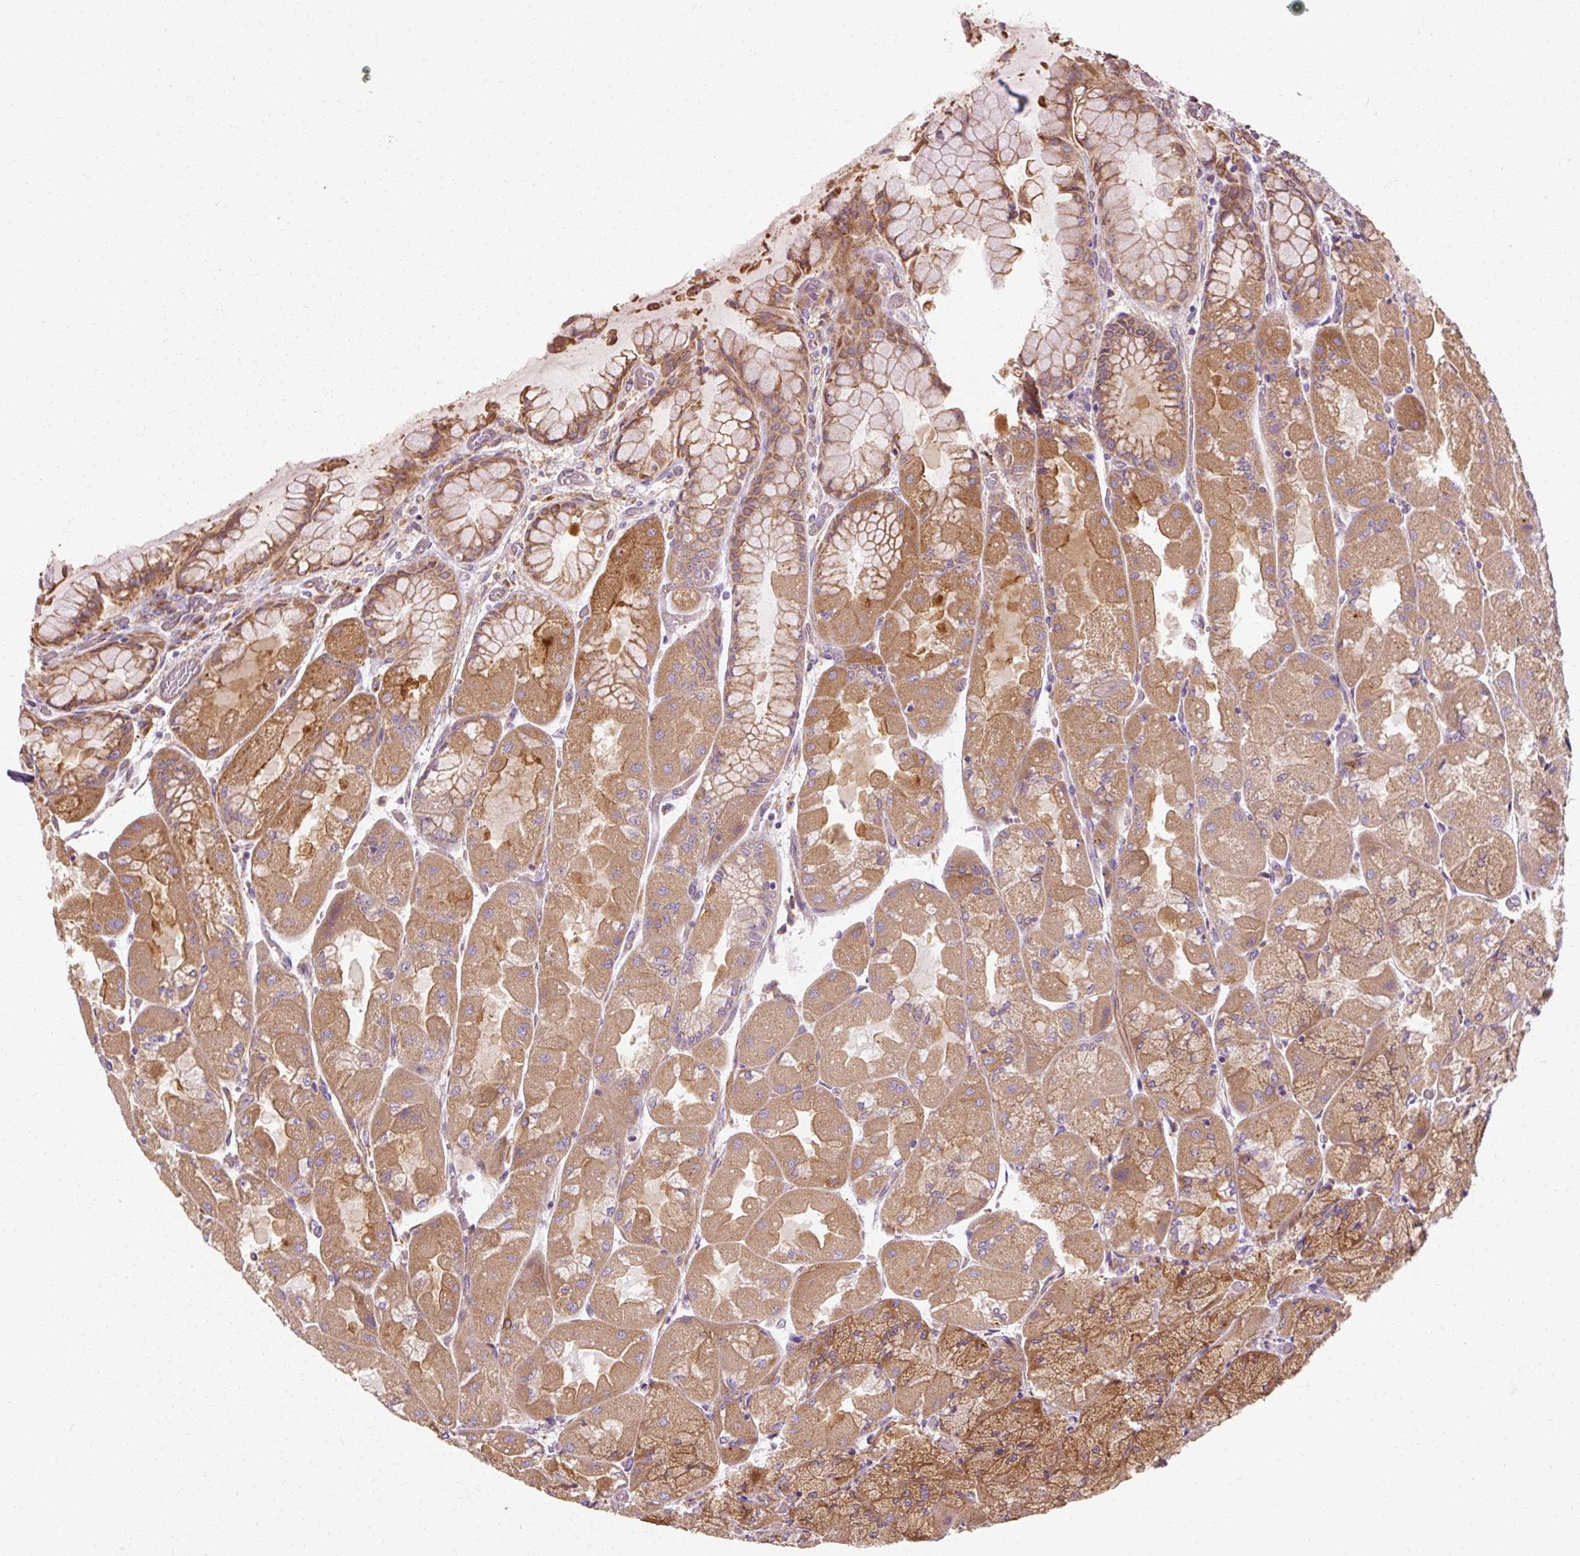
{"staining": {"intensity": "strong", "quantity": ">75%", "location": "cytoplasmic/membranous"}, "tissue": "stomach", "cell_type": "Glandular cells", "image_type": "normal", "snomed": [{"axis": "morphology", "description": "Normal tissue, NOS"}, {"axis": "topography", "description": "Stomach"}], "caption": "Immunohistochemical staining of normal human stomach shows >75% levels of strong cytoplasmic/membranous protein positivity in approximately >75% of glandular cells.", "gene": "TBC1D4", "patient": {"sex": "female", "age": 61}}